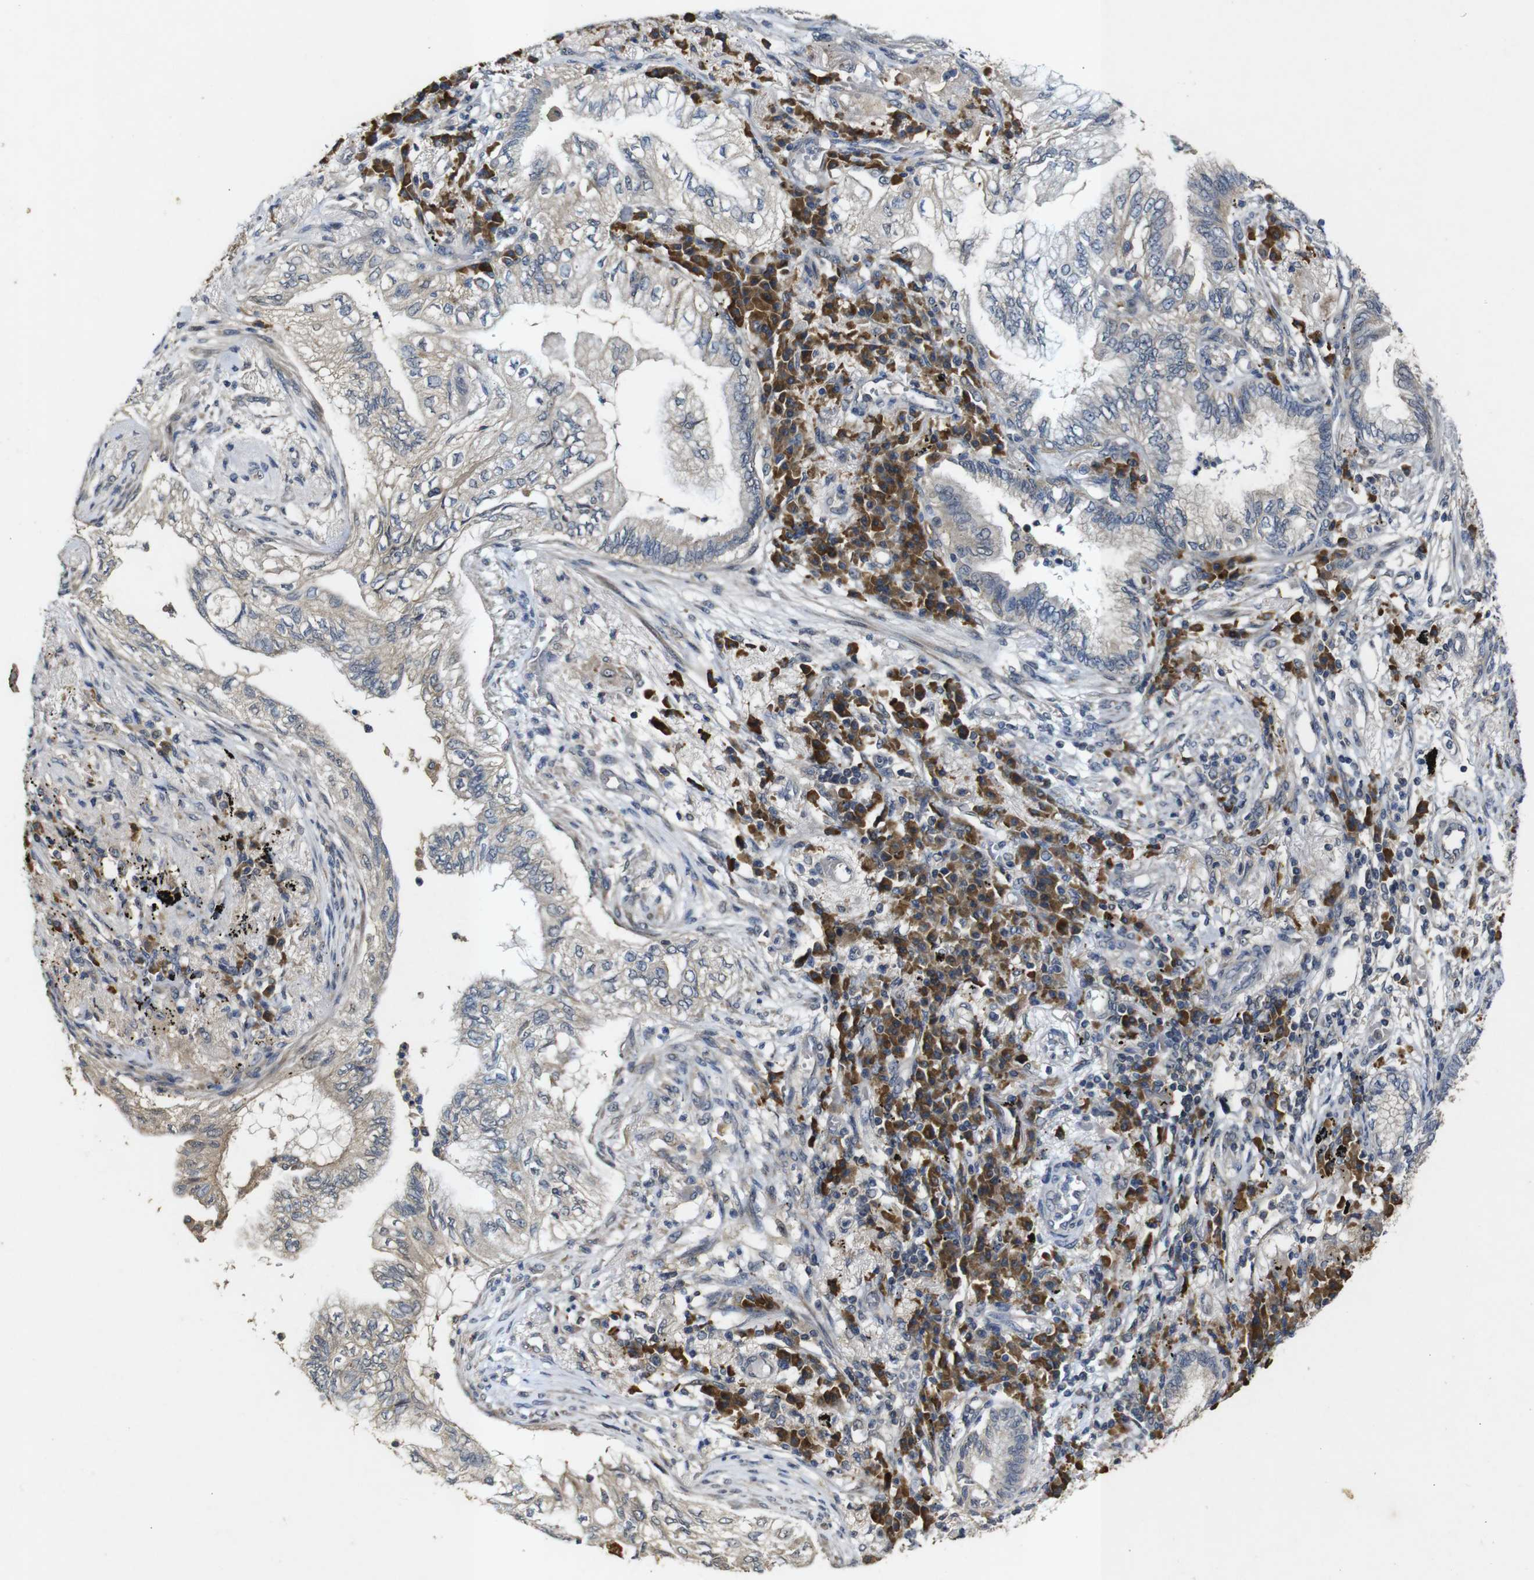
{"staining": {"intensity": "weak", "quantity": "25%-75%", "location": "cytoplasmic/membranous"}, "tissue": "lung cancer", "cell_type": "Tumor cells", "image_type": "cancer", "snomed": [{"axis": "morphology", "description": "Normal tissue, NOS"}, {"axis": "morphology", "description": "Adenocarcinoma, NOS"}, {"axis": "topography", "description": "Bronchus"}, {"axis": "topography", "description": "Lung"}], "caption": "Lung adenocarcinoma stained with a brown dye shows weak cytoplasmic/membranous positive staining in about 25%-75% of tumor cells.", "gene": "MAGI2", "patient": {"sex": "female", "age": 70}}